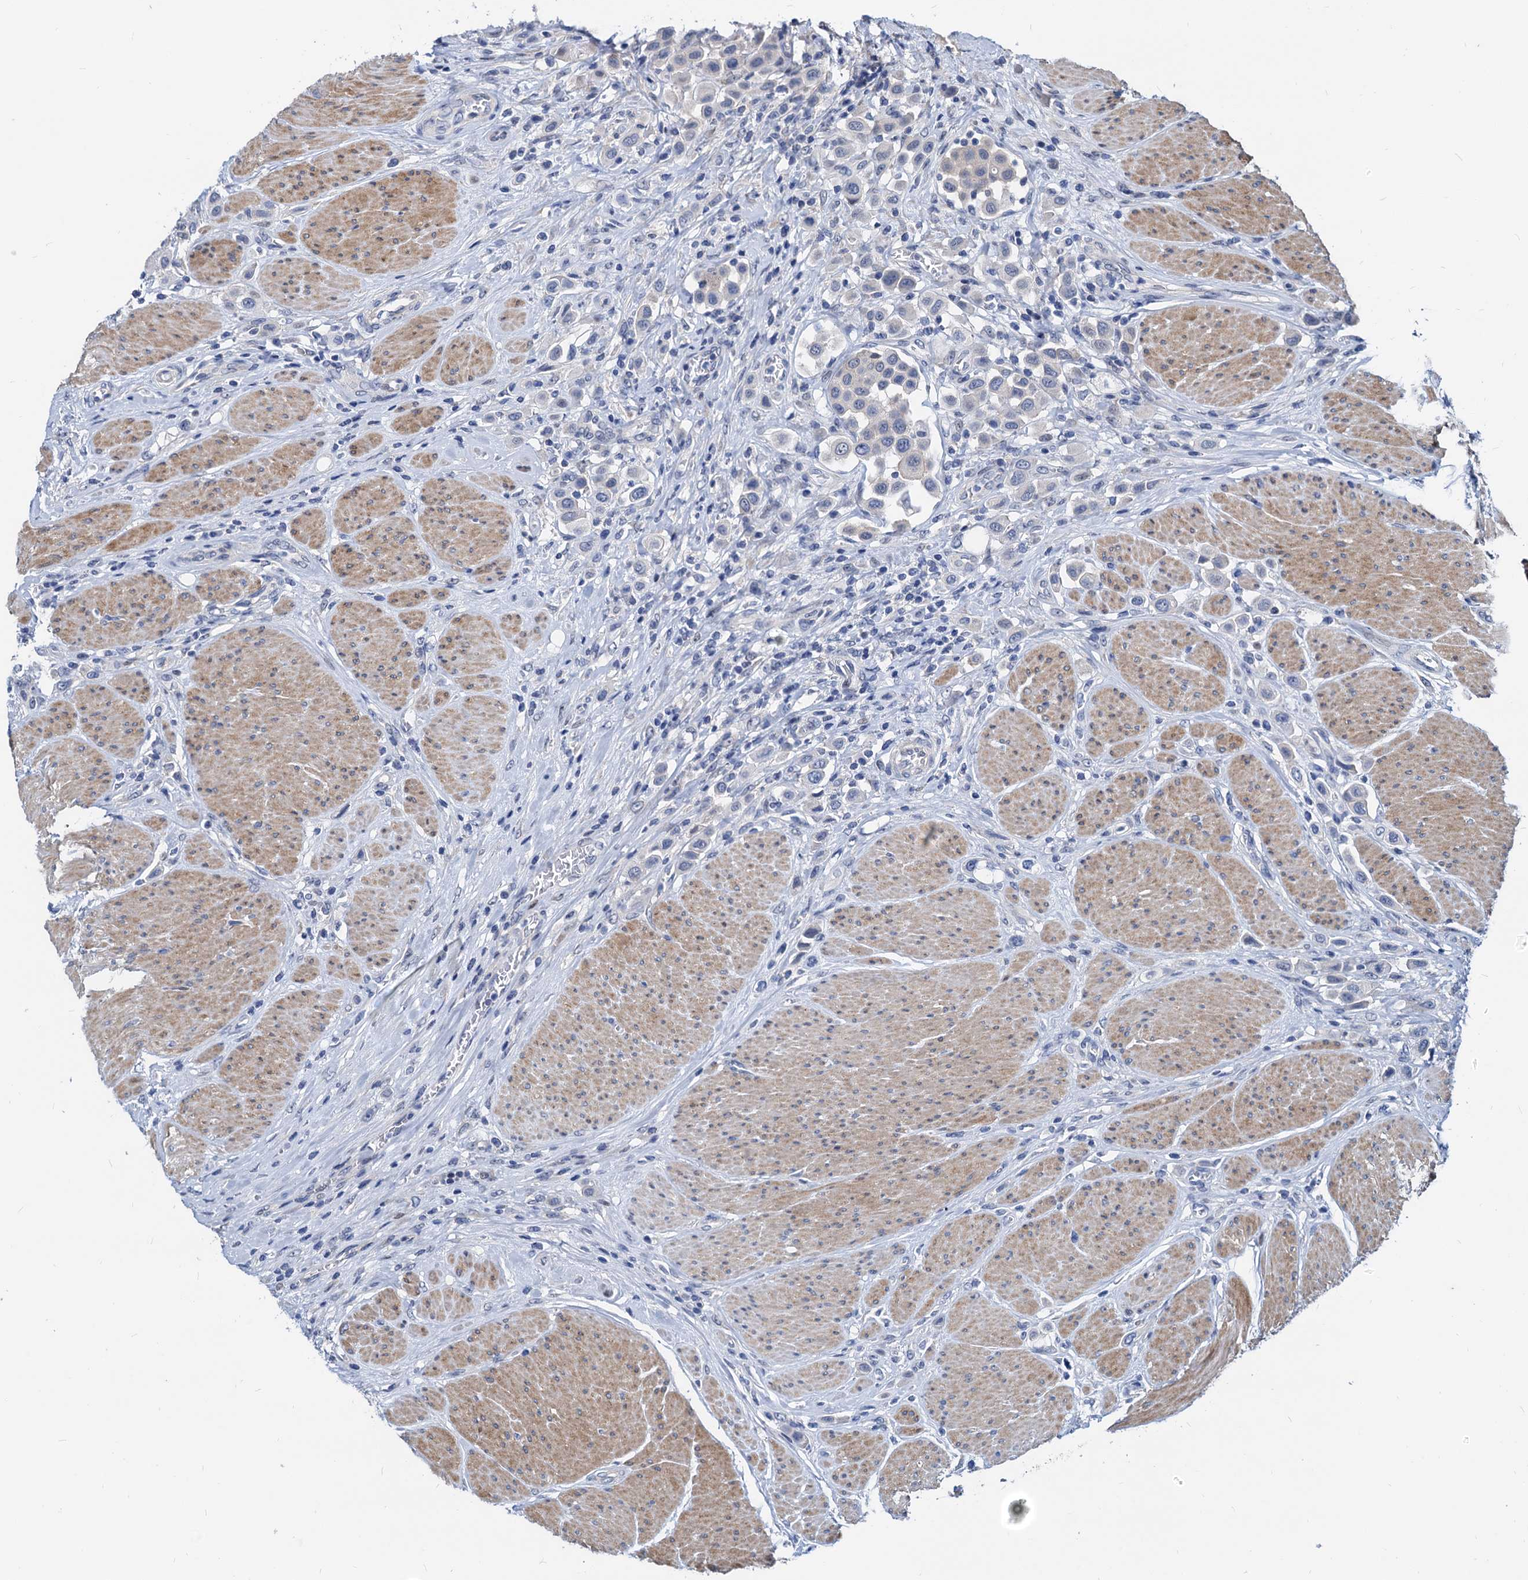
{"staining": {"intensity": "negative", "quantity": "none", "location": "none"}, "tissue": "urothelial cancer", "cell_type": "Tumor cells", "image_type": "cancer", "snomed": [{"axis": "morphology", "description": "Urothelial carcinoma, High grade"}, {"axis": "topography", "description": "Urinary bladder"}], "caption": "Micrograph shows no significant protein expression in tumor cells of high-grade urothelial carcinoma.", "gene": "HSF2", "patient": {"sex": "male", "age": 50}}